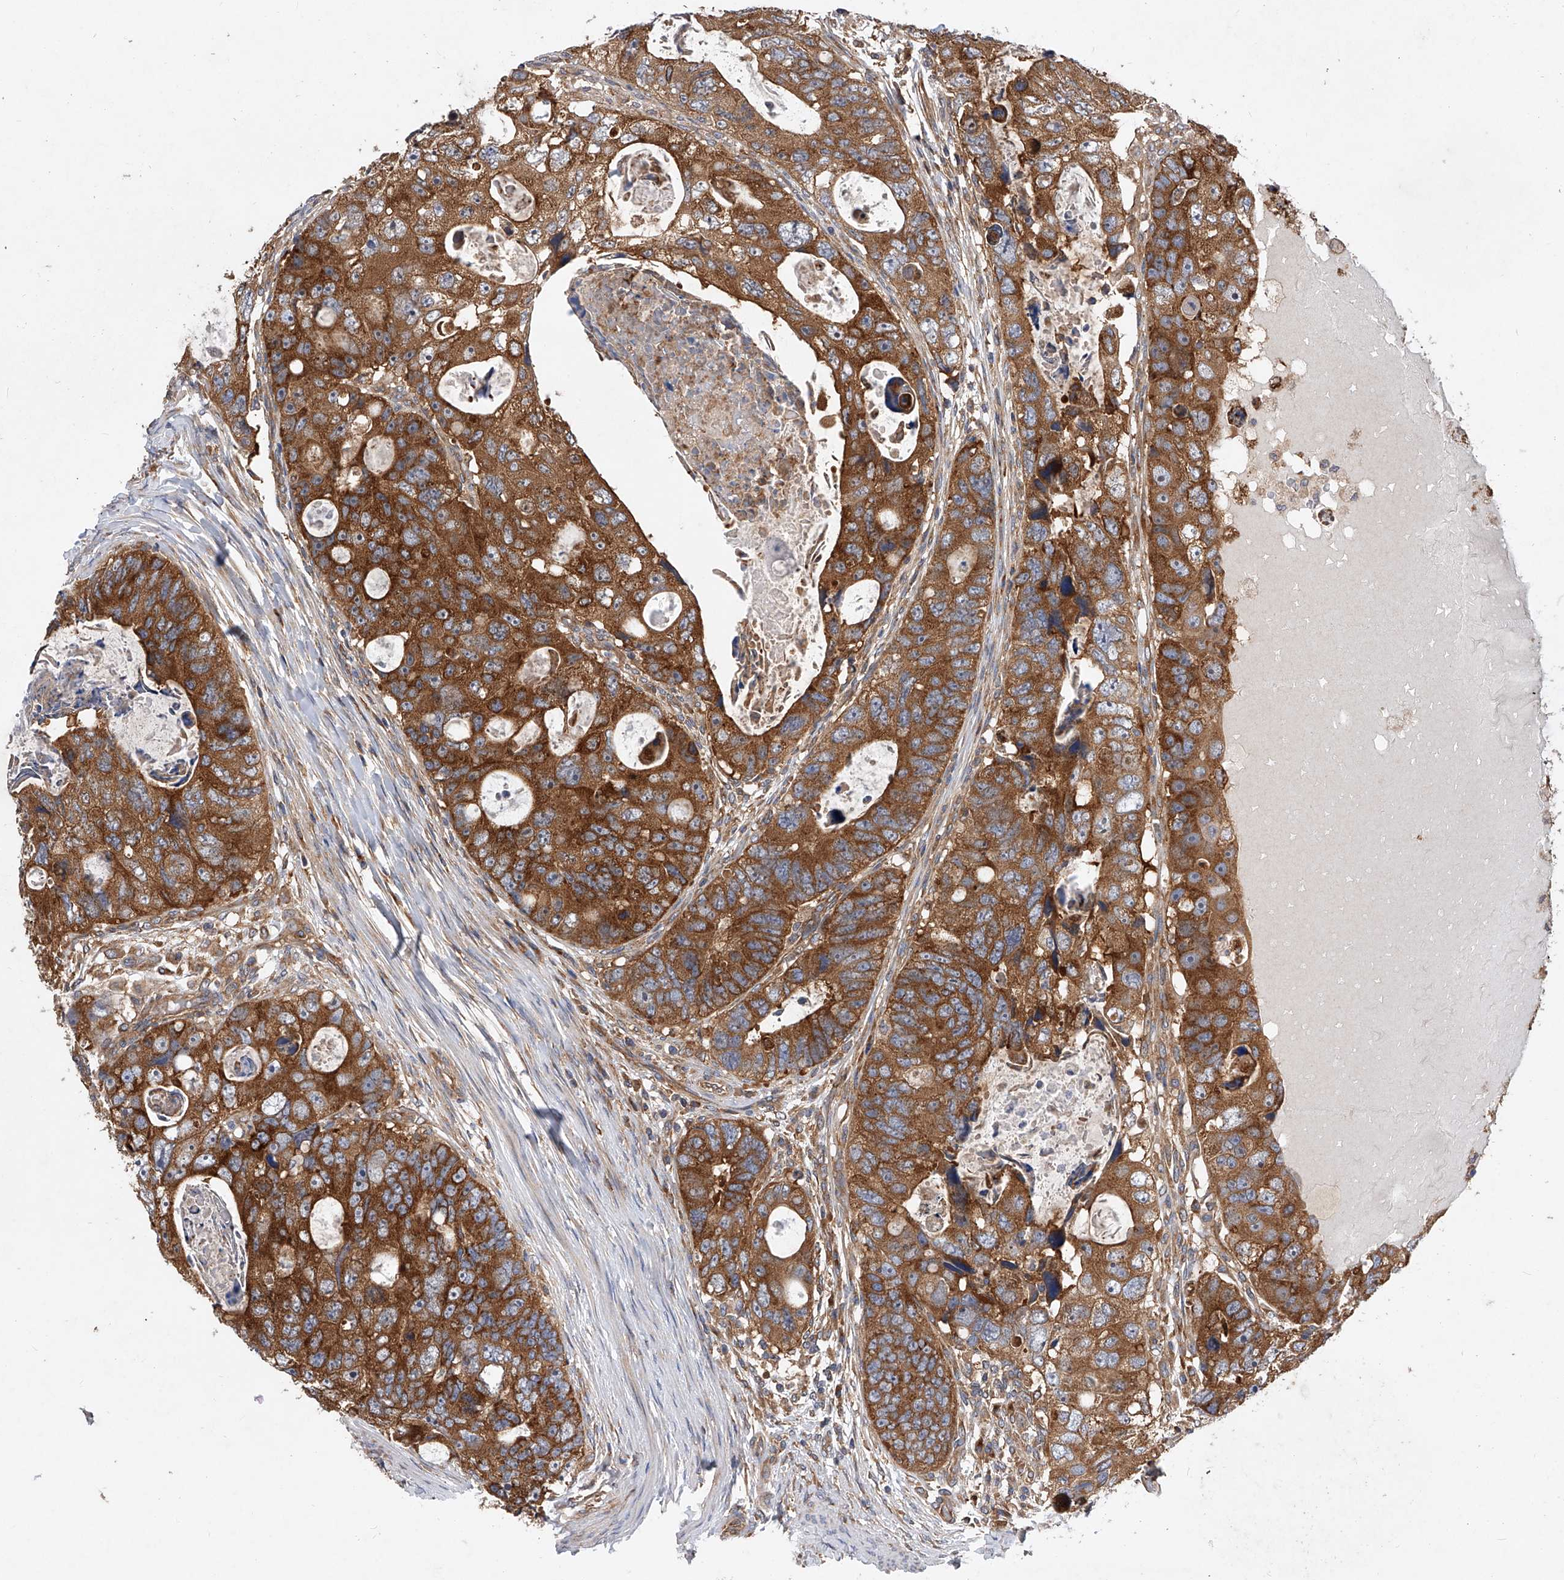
{"staining": {"intensity": "strong", "quantity": ">75%", "location": "cytoplasmic/membranous"}, "tissue": "colorectal cancer", "cell_type": "Tumor cells", "image_type": "cancer", "snomed": [{"axis": "morphology", "description": "Adenocarcinoma, NOS"}, {"axis": "topography", "description": "Rectum"}], "caption": "Immunohistochemistry staining of colorectal cancer (adenocarcinoma), which exhibits high levels of strong cytoplasmic/membranous positivity in about >75% of tumor cells indicating strong cytoplasmic/membranous protein expression. The staining was performed using DAB (3,3'-diaminobenzidine) (brown) for protein detection and nuclei were counterstained in hematoxylin (blue).", "gene": "CFAP410", "patient": {"sex": "male", "age": 59}}